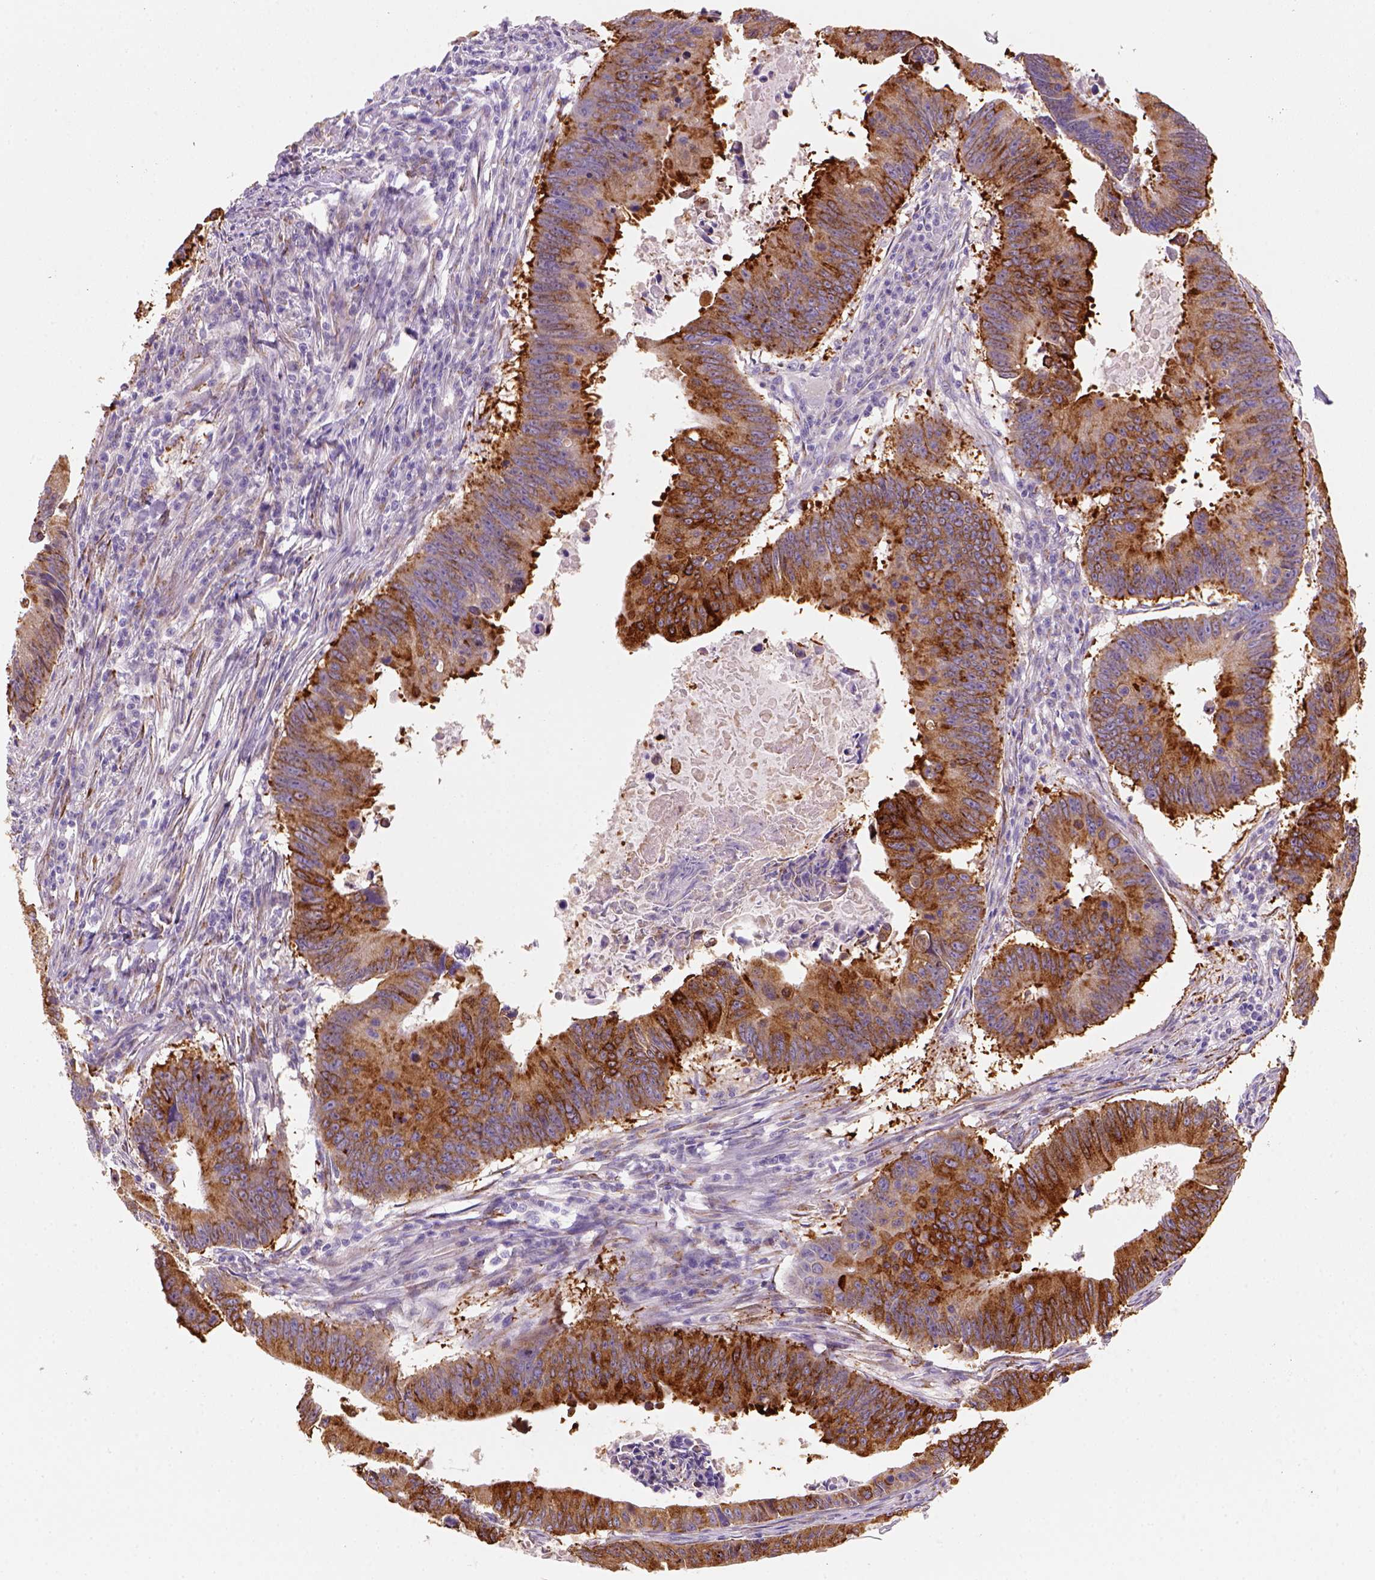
{"staining": {"intensity": "strong", "quantity": ">75%", "location": "cytoplasmic/membranous"}, "tissue": "colorectal cancer", "cell_type": "Tumor cells", "image_type": "cancer", "snomed": [{"axis": "morphology", "description": "Adenocarcinoma, NOS"}, {"axis": "topography", "description": "Colon"}], "caption": "Immunohistochemistry of adenocarcinoma (colorectal) displays high levels of strong cytoplasmic/membranous positivity in approximately >75% of tumor cells. (DAB = brown stain, brightfield microscopy at high magnification).", "gene": "CES2", "patient": {"sex": "female", "age": 87}}